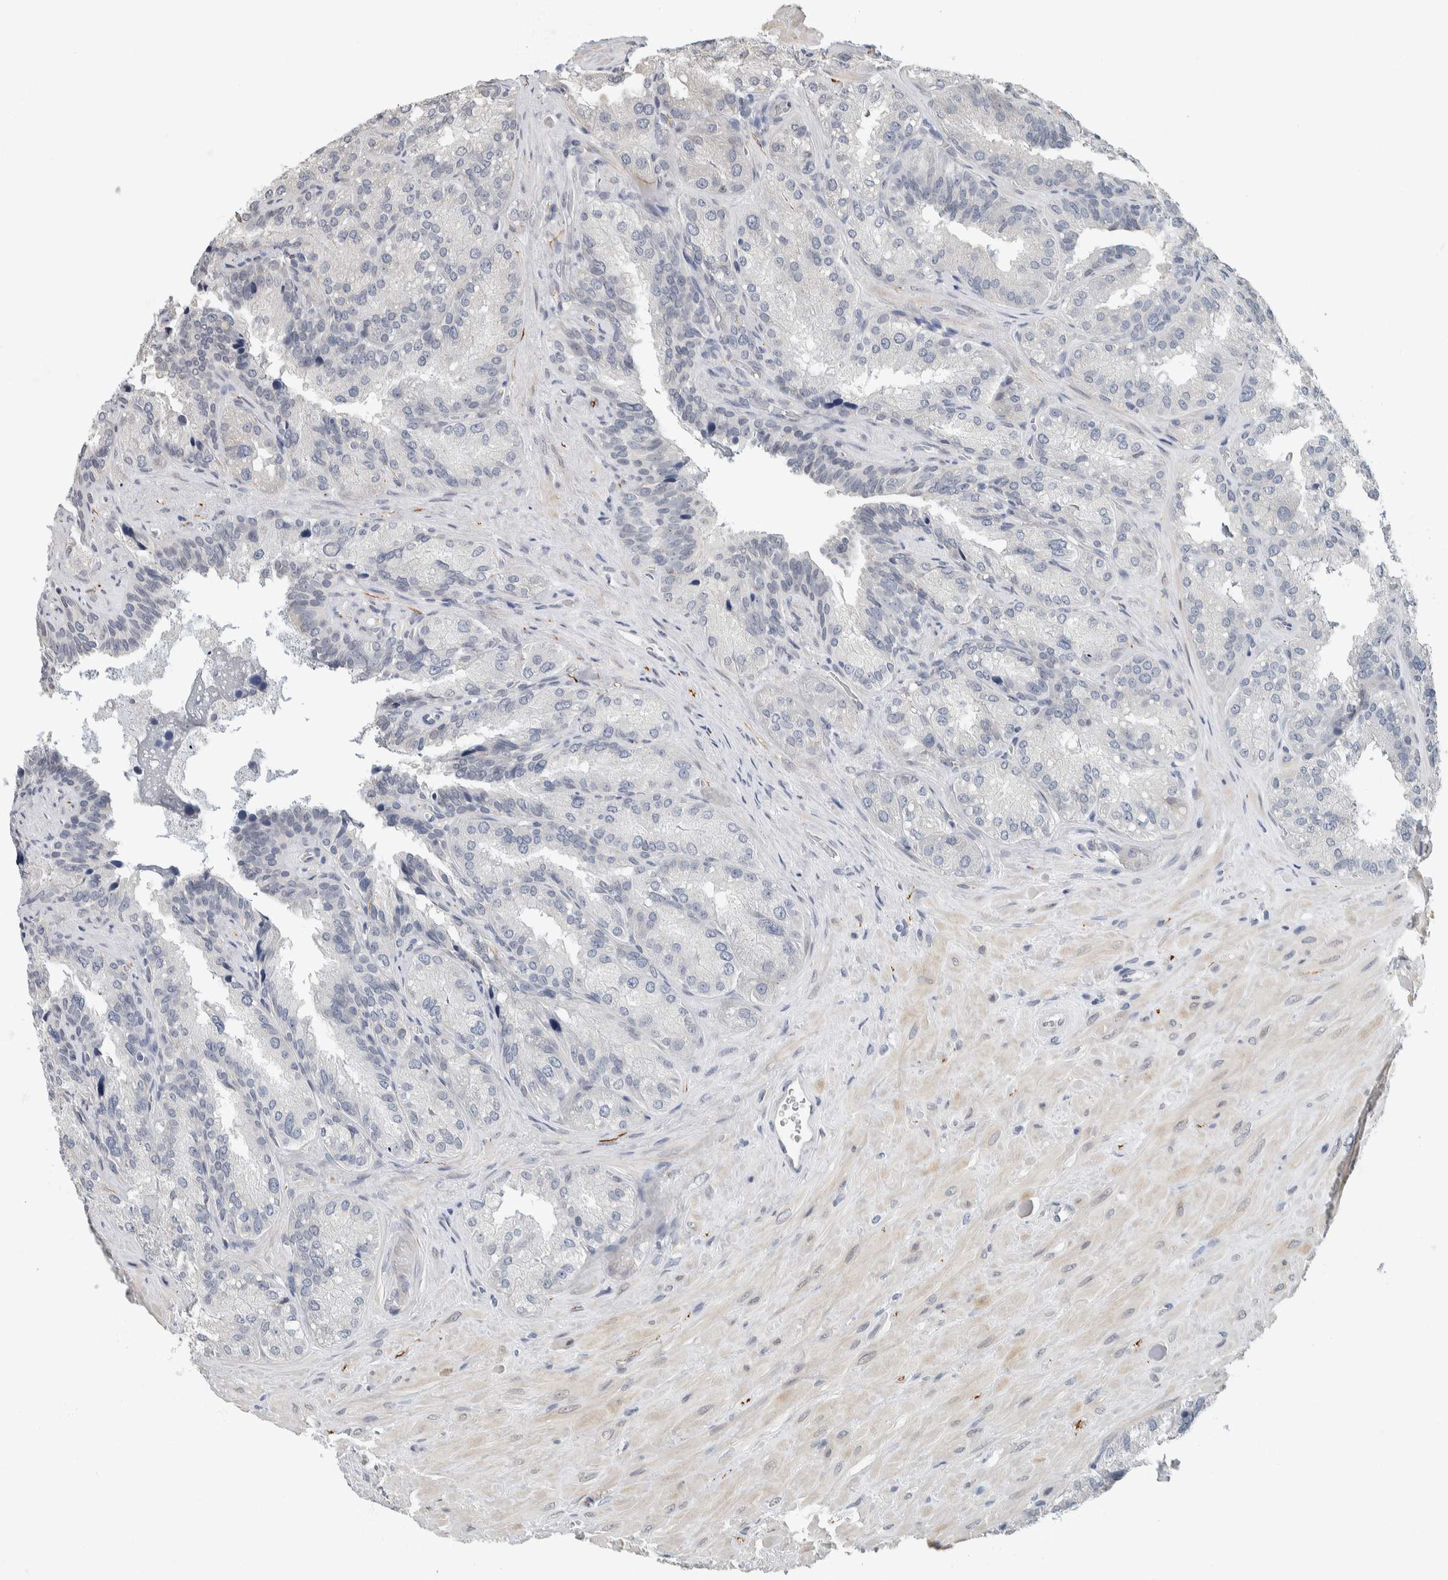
{"staining": {"intensity": "negative", "quantity": "none", "location": "none"}, "tissue": "seminal vesicle", "cell_type": "Glandular cells", "image_type": "normal", "snomed": [{"axis": "morphology", "description": "Normal tissue, NOS"}, {"axis": "topography", "description": "Prostate"}, {"axis": "topography", "description": "Seminal veicle"}], "caption": "Glandular cells are negative for protein expression in benign human seminal vesicle. (IHC, brightfield microscopy, high magnification).", "gene": "NEFM", "patient": {"sex": "male", "age": 51}}